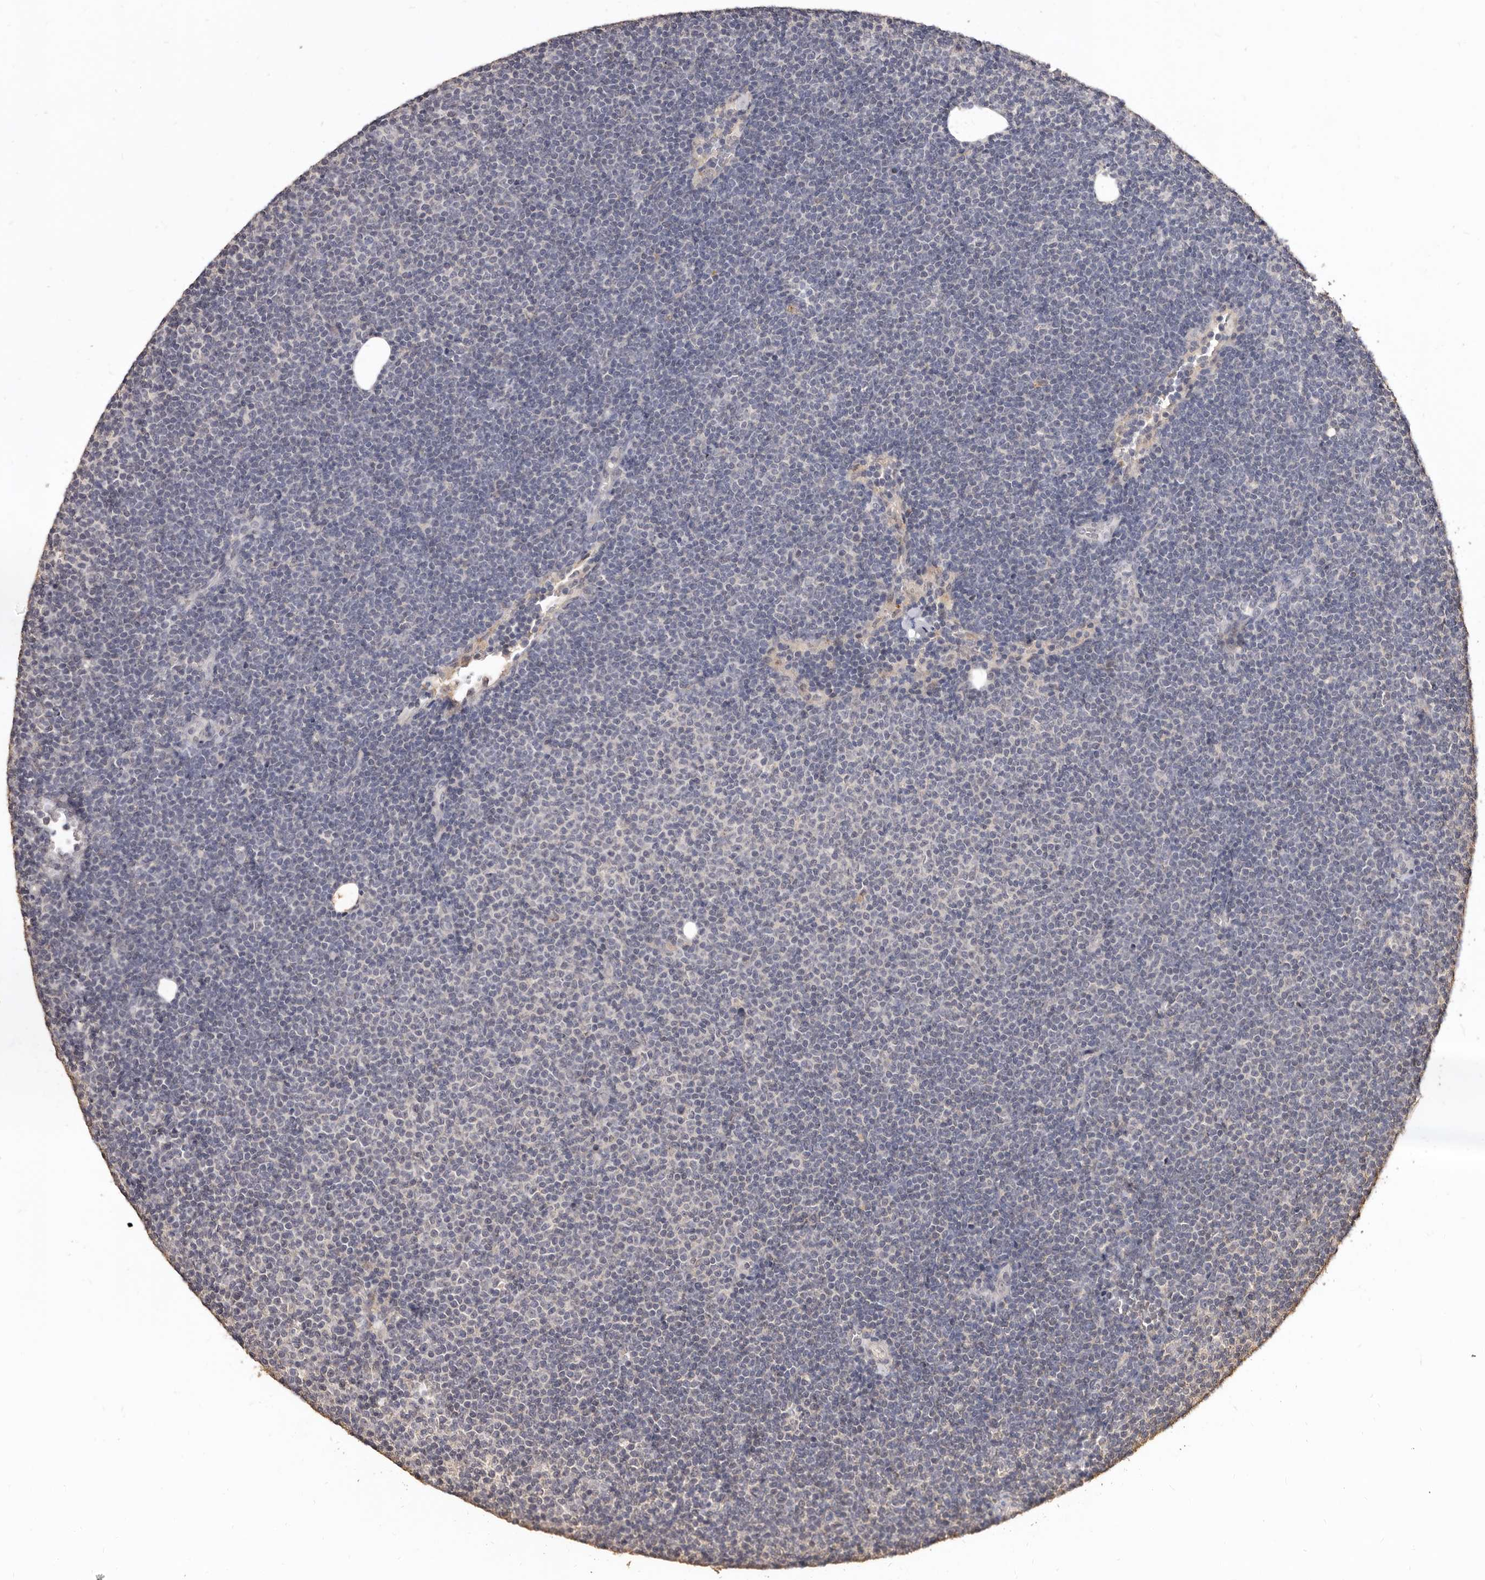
{"staining": {"intensity": "negative", "quantity": "none", "location": "none"}, "tissue": "lymphoma", "cell_type": "Tumor cells", "image_type": "cancer", "snomed": [{"axis": "morphology", "description": "Malignant lymphoma, non-Hodgkin's type, Low grade"}, {"axis": "topography", "description": "Lymph node"}], "caption": "Lymphoma stained for a protein using immunohistochemistry (IHC) reveals no staining tumor cells.", "gene": "INAVA", "patient": {"sex": "female", "age": 53}}